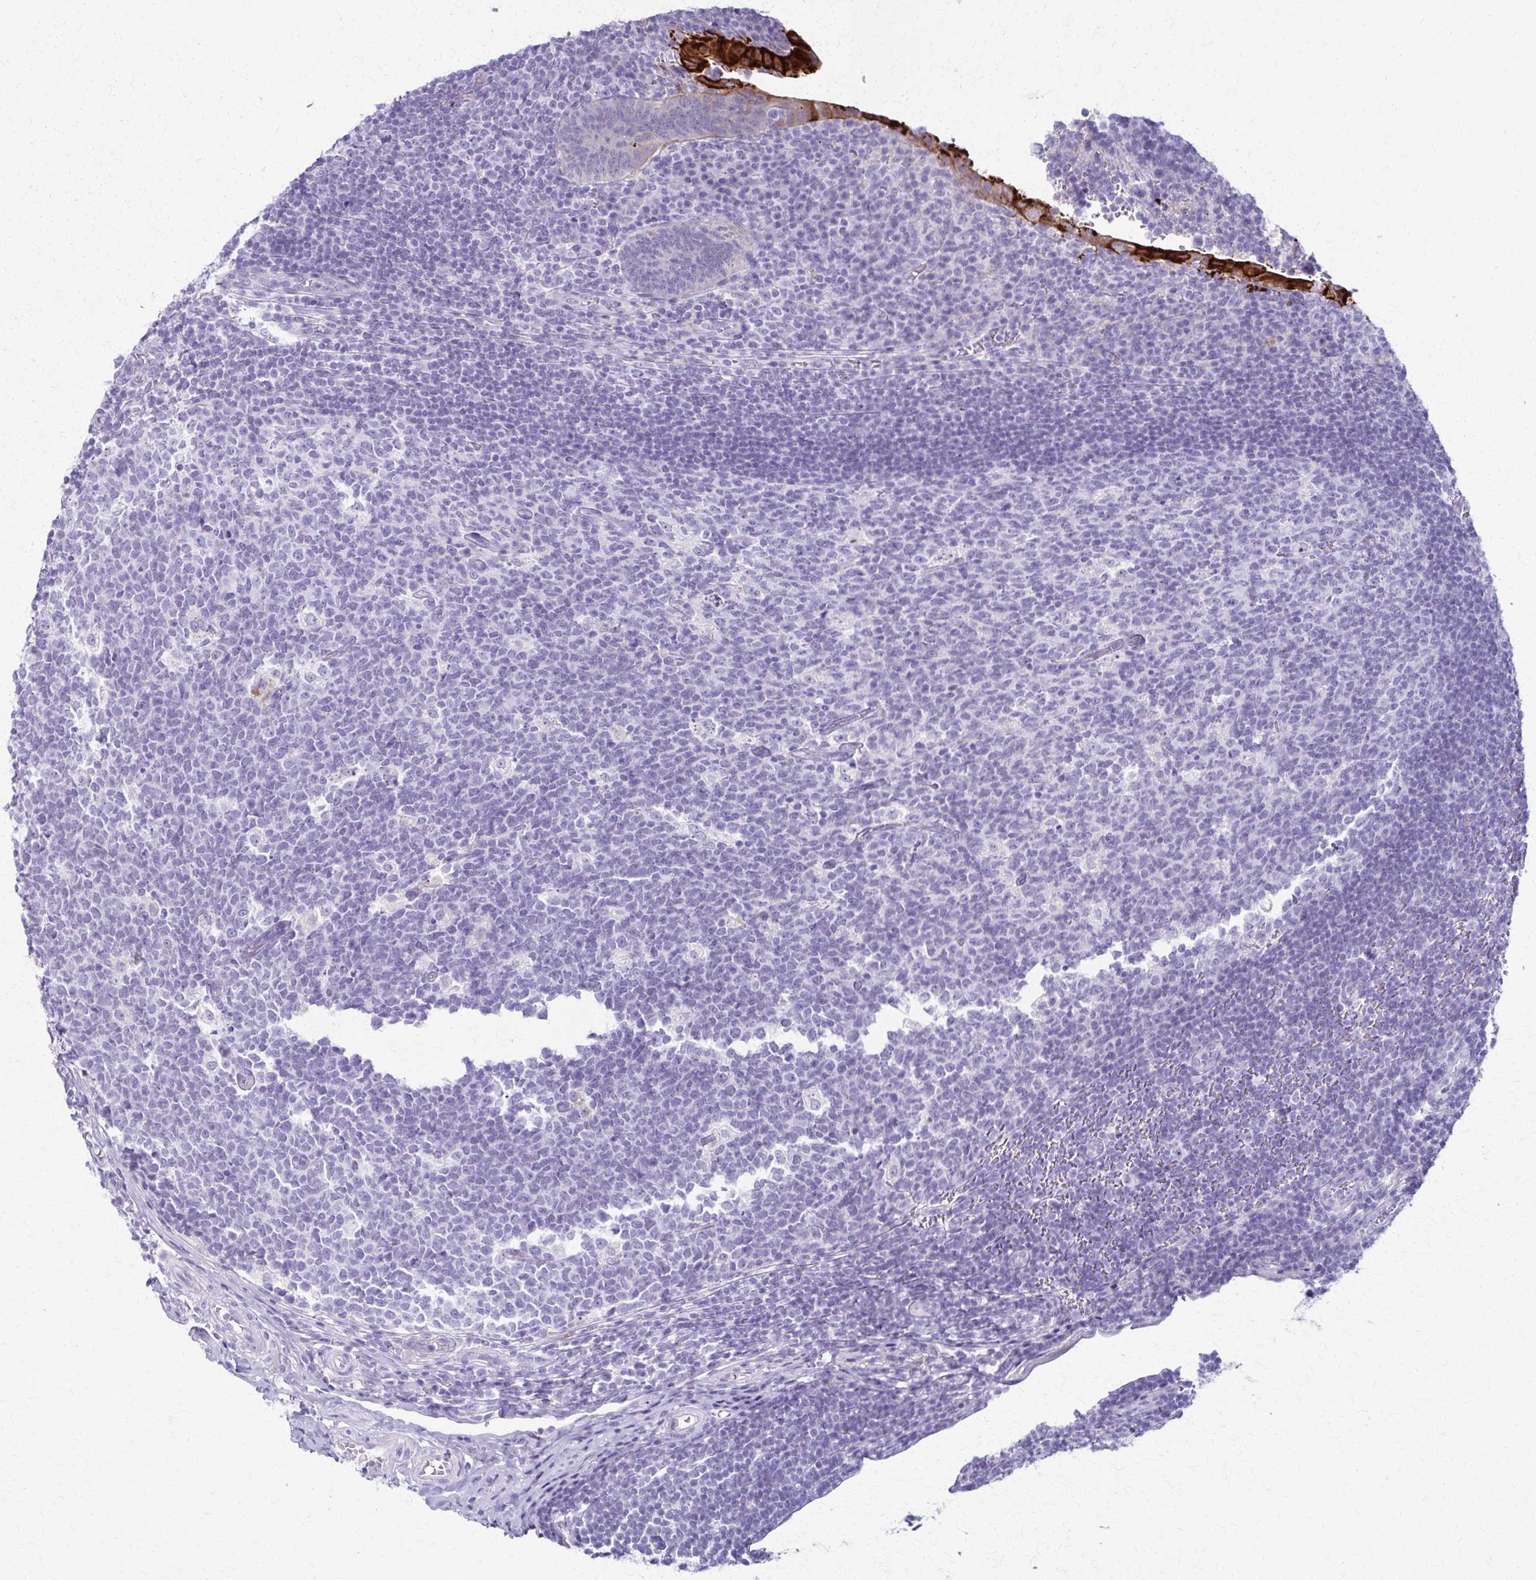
{"staining": {"intensity": "strong", "quantity": "25%-75%", "location": "cytoplasmic/membranous"}, "tissue": "appendix", "cell_type": "Glandular cells", "image_type": "normal", "snomed": [{"axis": "morphology", "description": "Normal tissue, NOS"}, {"axis": "topography", "description": "Appendix"}], "caption": "High-power microscopy captured an IHC histopathology image of normal appendix, revealing strong cytoplasmic/membranous positivity in approximately 25%-75% of glandular cells.", "gene": "TMEM60", "patient": {"sex": "male", "age": 18}}